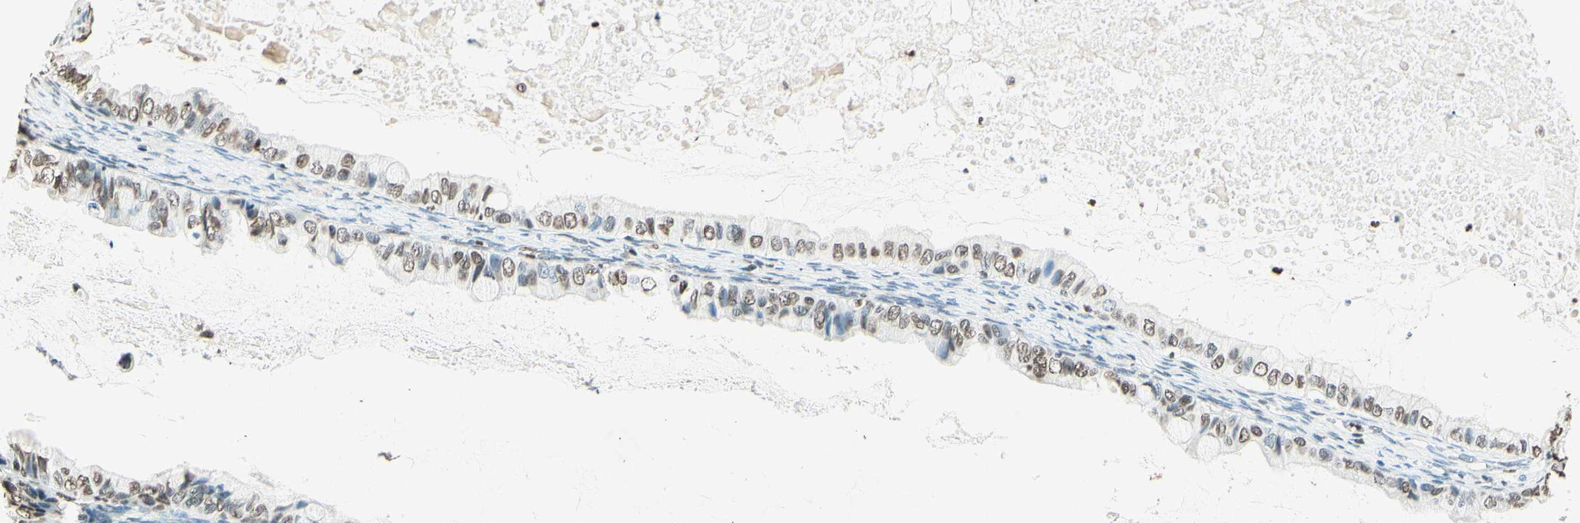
{"staining": {"intensity": "weak", "quantity": "25%-75%", "location": "nuclear"}, "tissue": "ovarian cancer", "cell_type": "Tumor cells", "image_type": "cancer", "snomed": [{"axis": "morphology", "description": "Cystadenocarcinoma, mucinous, NOS"}, {"axis": "topography", "description": "Ovary"}], "caption": "DAB immunohistochemical staining of ovarian mucinous cystadenocarcinoma demonstrates weak nuclear protein positivity in approximately 25%-75% of tumor cells.", "gene": "MSH2", "patient": {"sex": "female", "age": 80}}